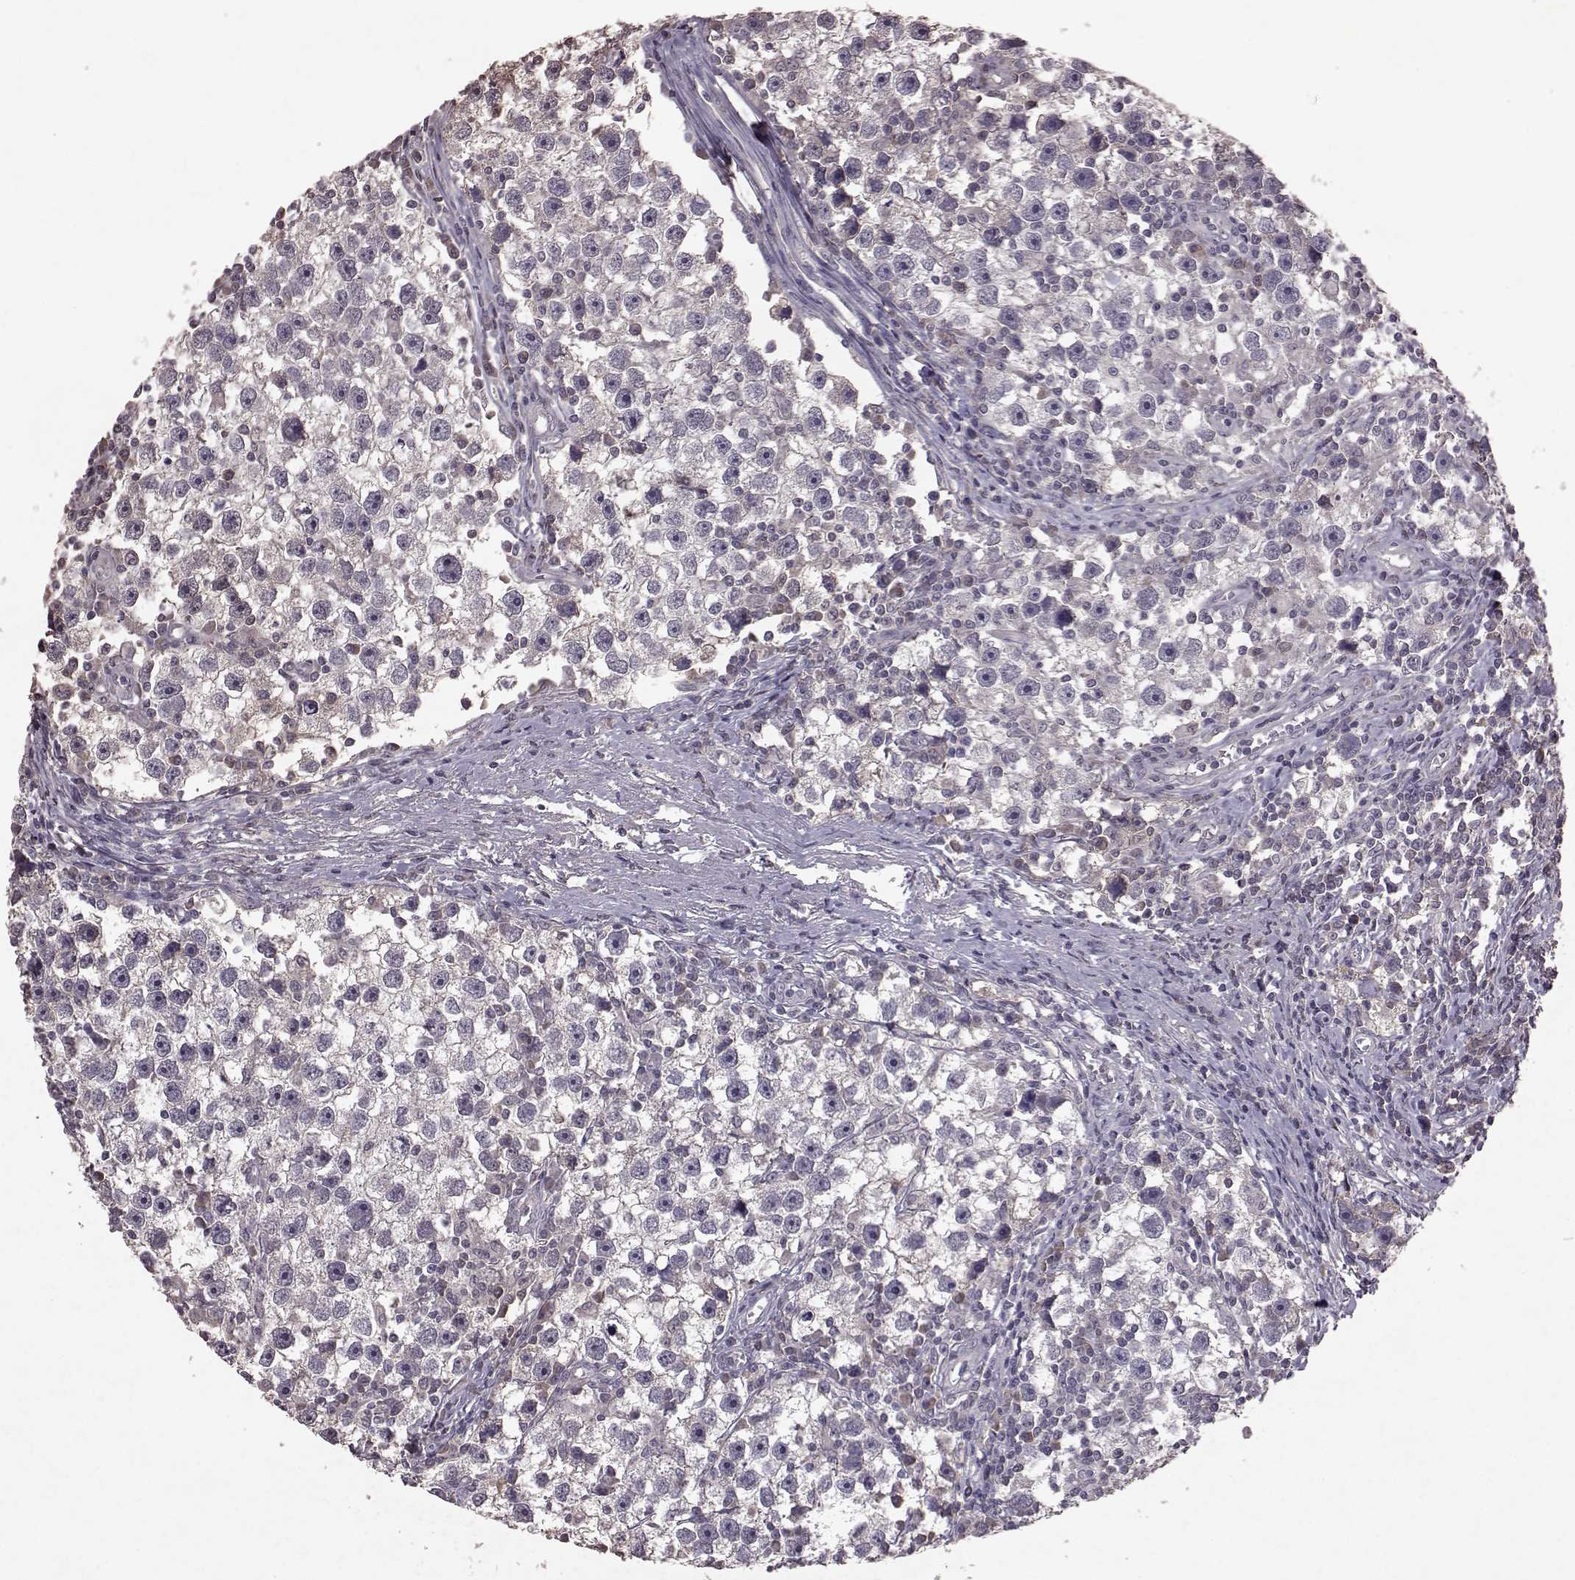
{"staining": {"intensity": "negative", "quantity": "none", "location": "none"}, "tissue": "testis cancer", "cell_type": "Tumor cells", "image_type": "cancer", "snomed": [{"axis": "morphology", "description": "Seminoma, NOS"}, {"axis": "topography", "description": "Testis"}], "caption": "Tumor cells are negative for brown protein staining in testis cancer.", "gene": "FRRS1L", "patient": {"sex": "male", "age": 30}}